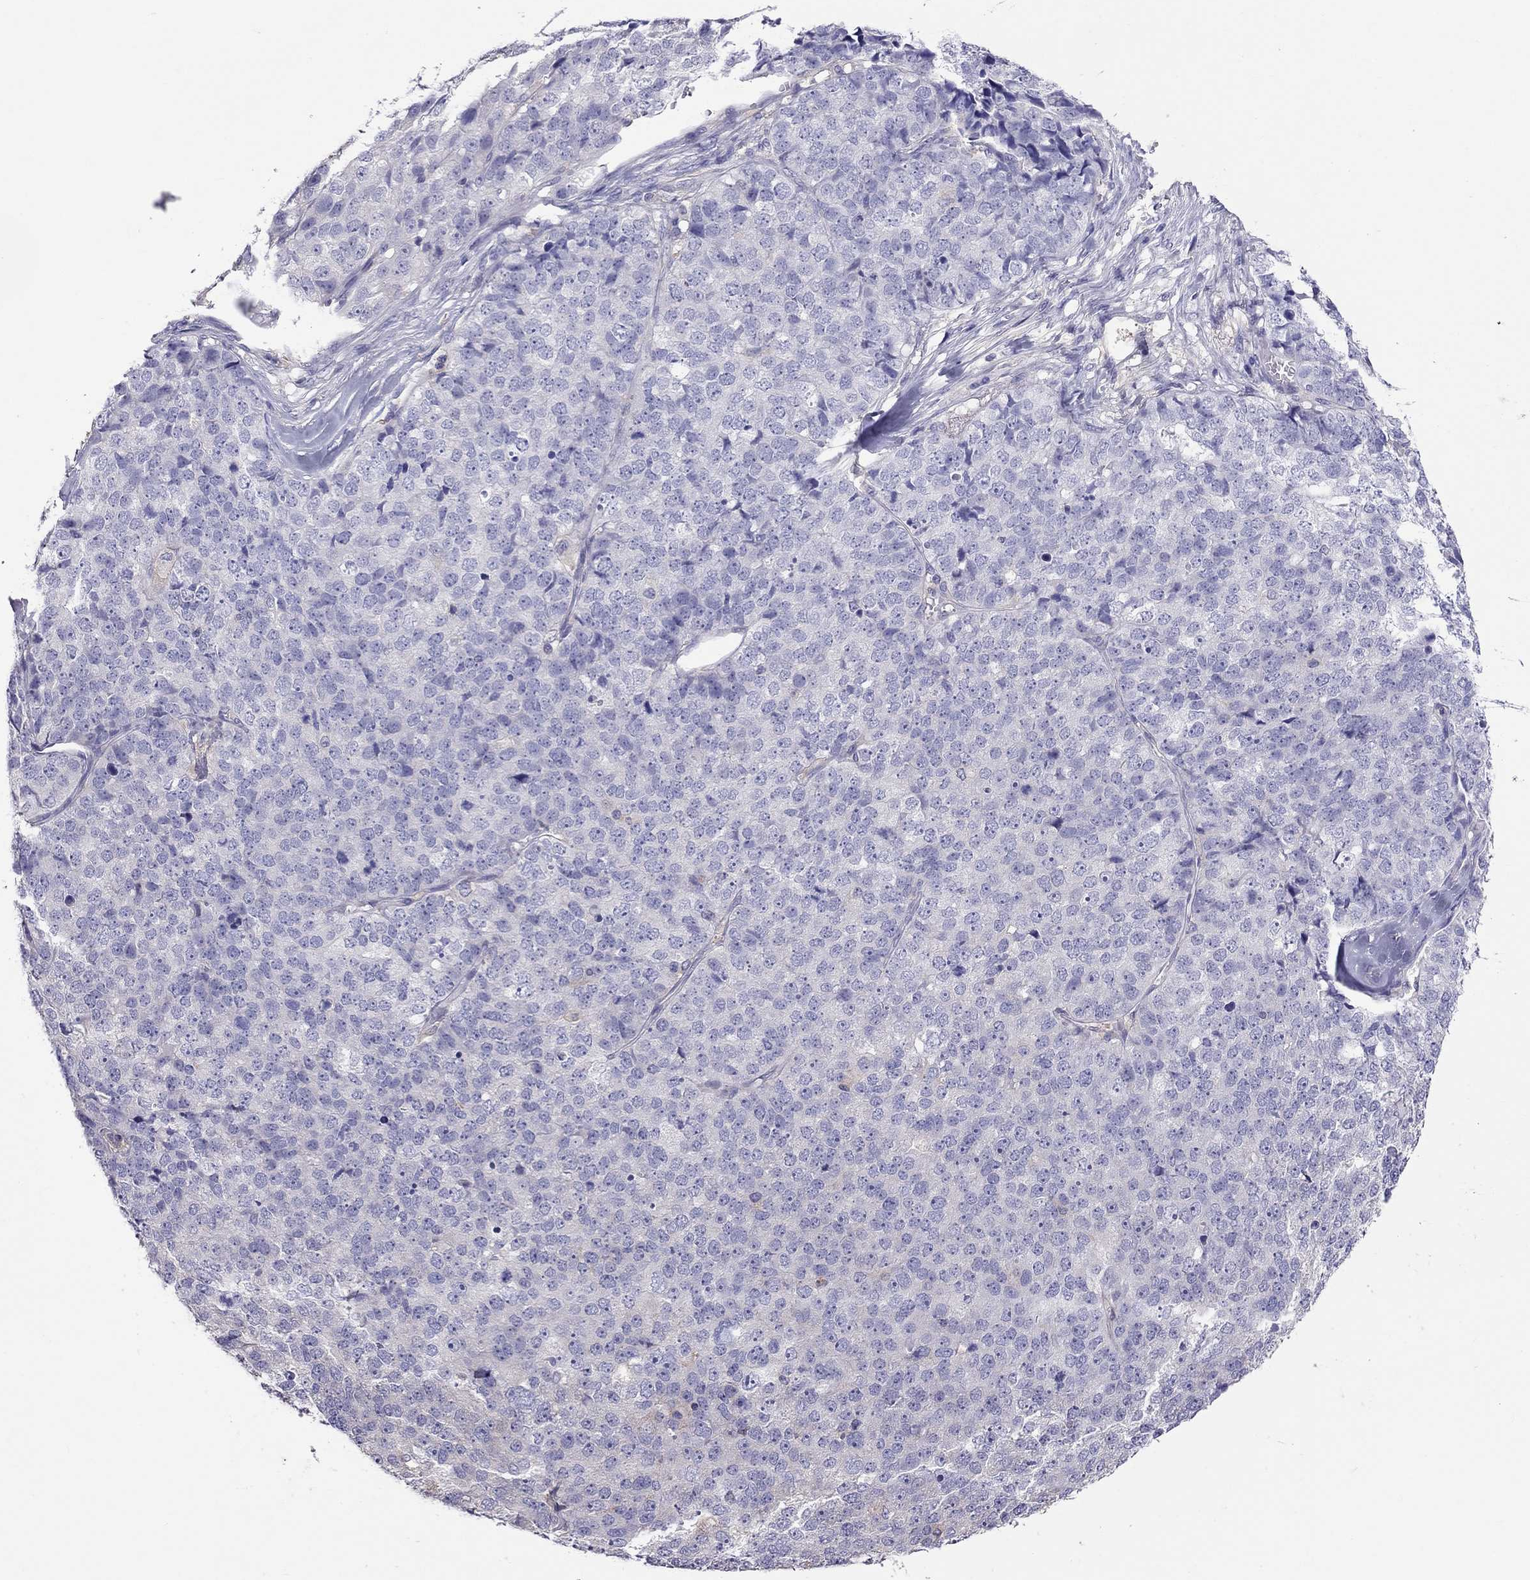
{"staining": {"intensity": "negative", "quantity": "none", "location": "none"}, "tissue": "stomach cancer", "cell_type": "Tumor cells", "image_type": "cancer", "snomed": [{"axis": "morphology", "description": "Adenocarcinoma, NOS"}, {"axis": "topography", "description": "Stomach"}], "caption": "The histopathology image reveals no significant staining in tumor cells of adenocarcinoma (stomach).", "gene": "TEX22", "patient": {"sex": "male", "age": 69}}